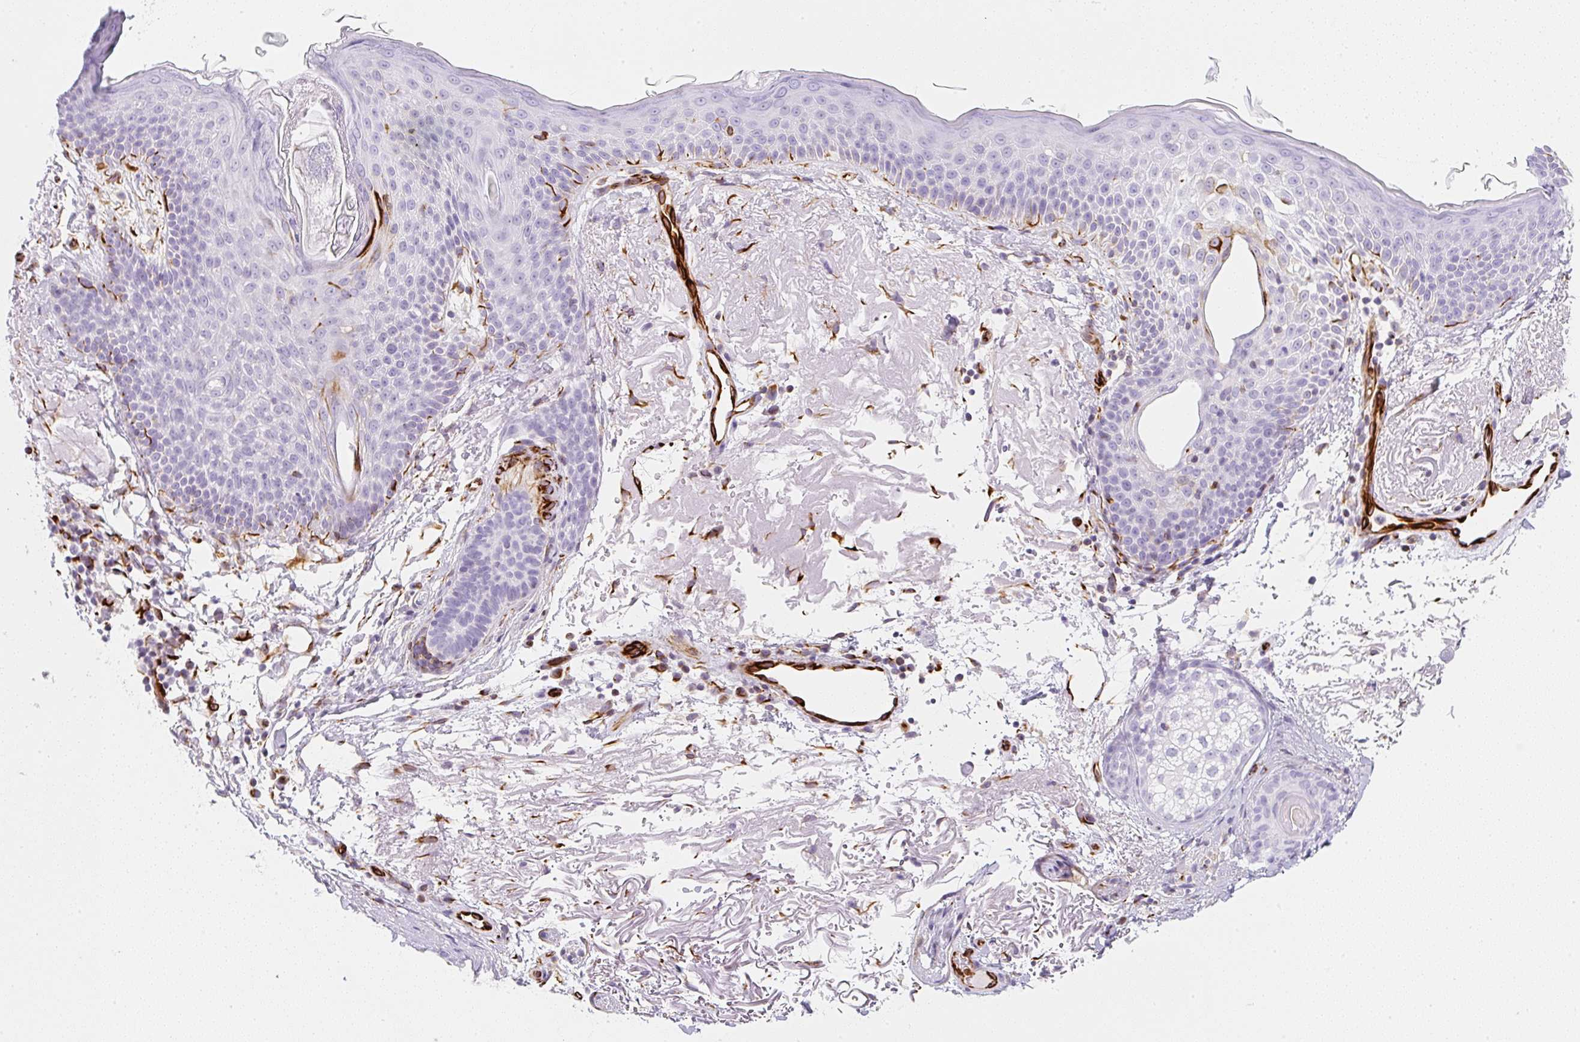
{"staining": {"intensity": "negative", "quantity": "none", "location": "none"}, "tissue": "skin cancer", "cell_type": "Tumor cells", "image_type": "cancer", "snomed": [{"axis": "morphology", "description": "Basal cell carcinoma"}, {"axis": "topography", "description": "Skin"}], "caption": "Tumor cells are negative for protein expression in human skin cancer (basal cell carcinoma).", "gene": "ZNF689", "patient": {"sex": "female", "age": 77}}